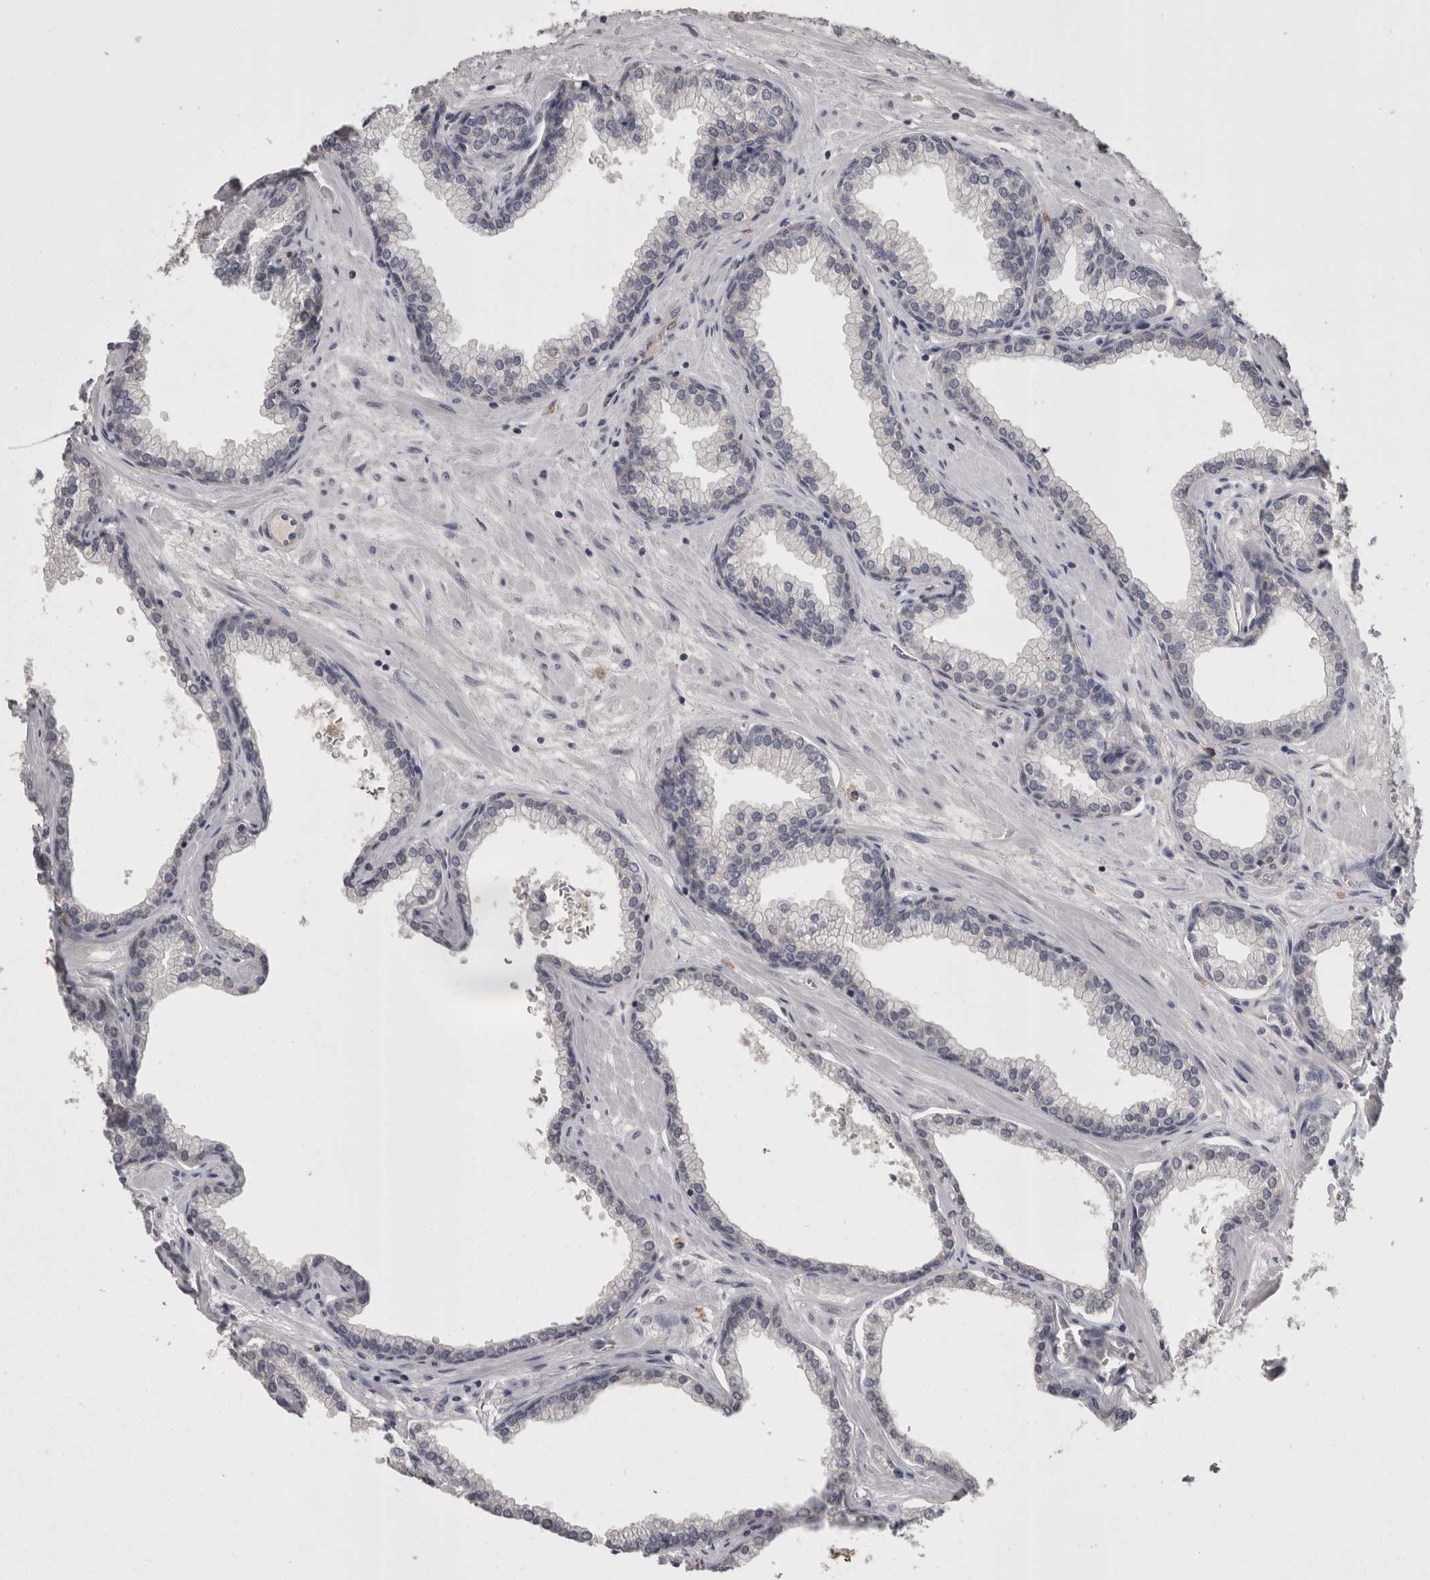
{"staining": {"intensity": "weak", "quantity": "<25%", "location": "cytoplasmic/membranous"}, "tissue": "prostate", "cell_type": "Glandular cells", "image_type": "normal", "snomed": [{"axis": "morphology", "description": "Normal tissue, NOS"}, {"axis": "morphology", "description": "Urothelial carcinoma, Low grade"}, {"axis": "topography", "description": "Urinary bladder"}, {"axis": "topography", "description": "Prostate"}], "caption": "Glandular cells show no significant staining in benign prostate. (Immunohistochemistry (ihc), brightfield microscopy, high magnification).", "gene": "PON3", "patient": {"sex": "male", "age": 60}}